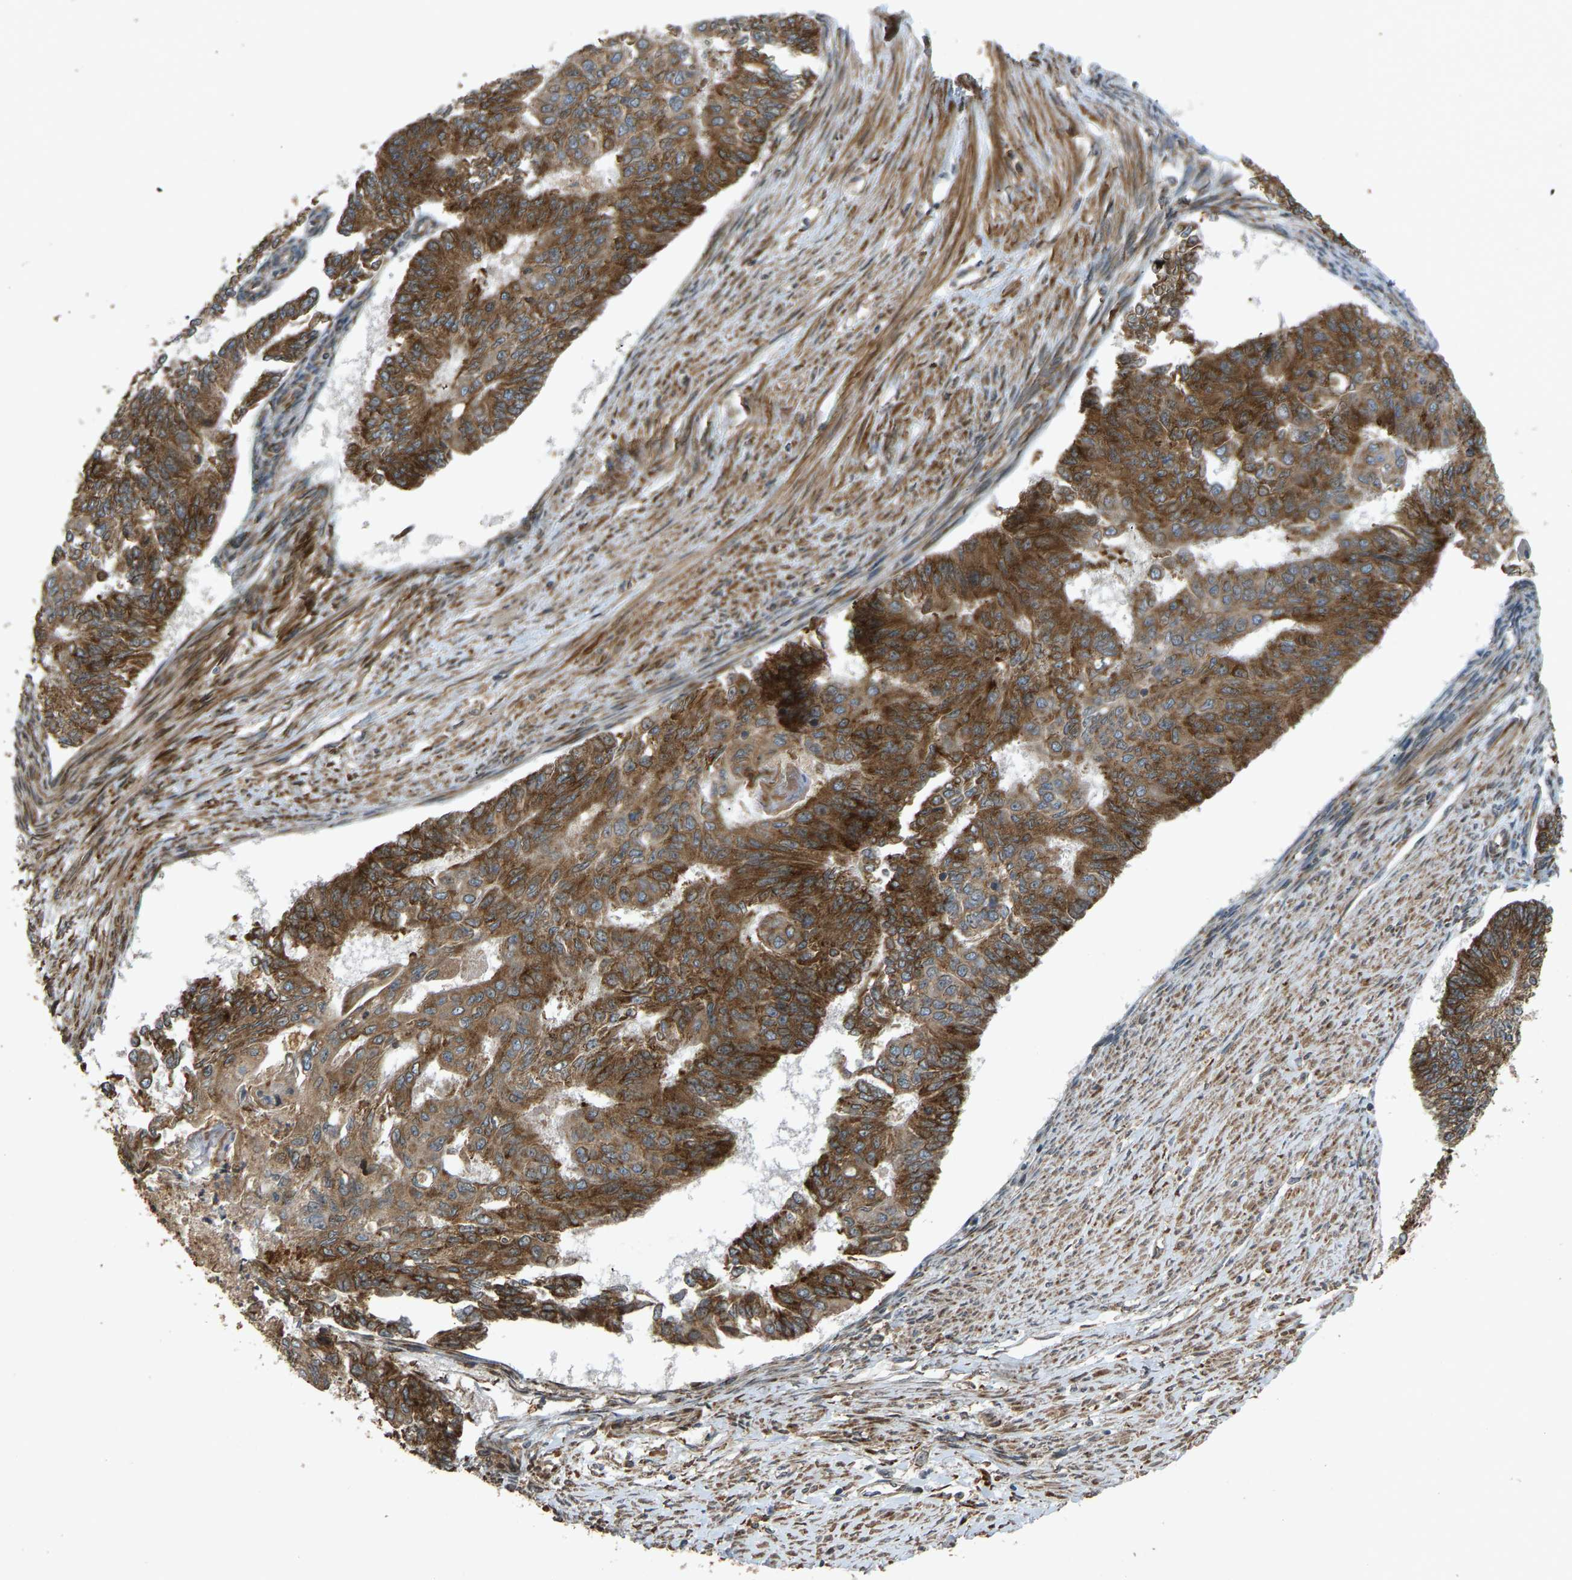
{"staining": {"intensity": "strong", "quantity": ">75%", "location": "cytoplasmic/membranous"}, "tissue": "endometrial cancer", "cell_type": "Tumor cells", "image_type": "cancer", "snomed": [{"axis": "morphology", "description": "Adenocarcinoma, NOS"}, {"axis": "topography", "description": "Endometrium"}], "caption": "Brown immunohistochemical staining in human endometrial cancer exhibits strong cytoplasmic/membranous expression in approximately >75% of tumor cells.", "gene": "RPN2", "patient": {"sex": "female", "age": 32}}